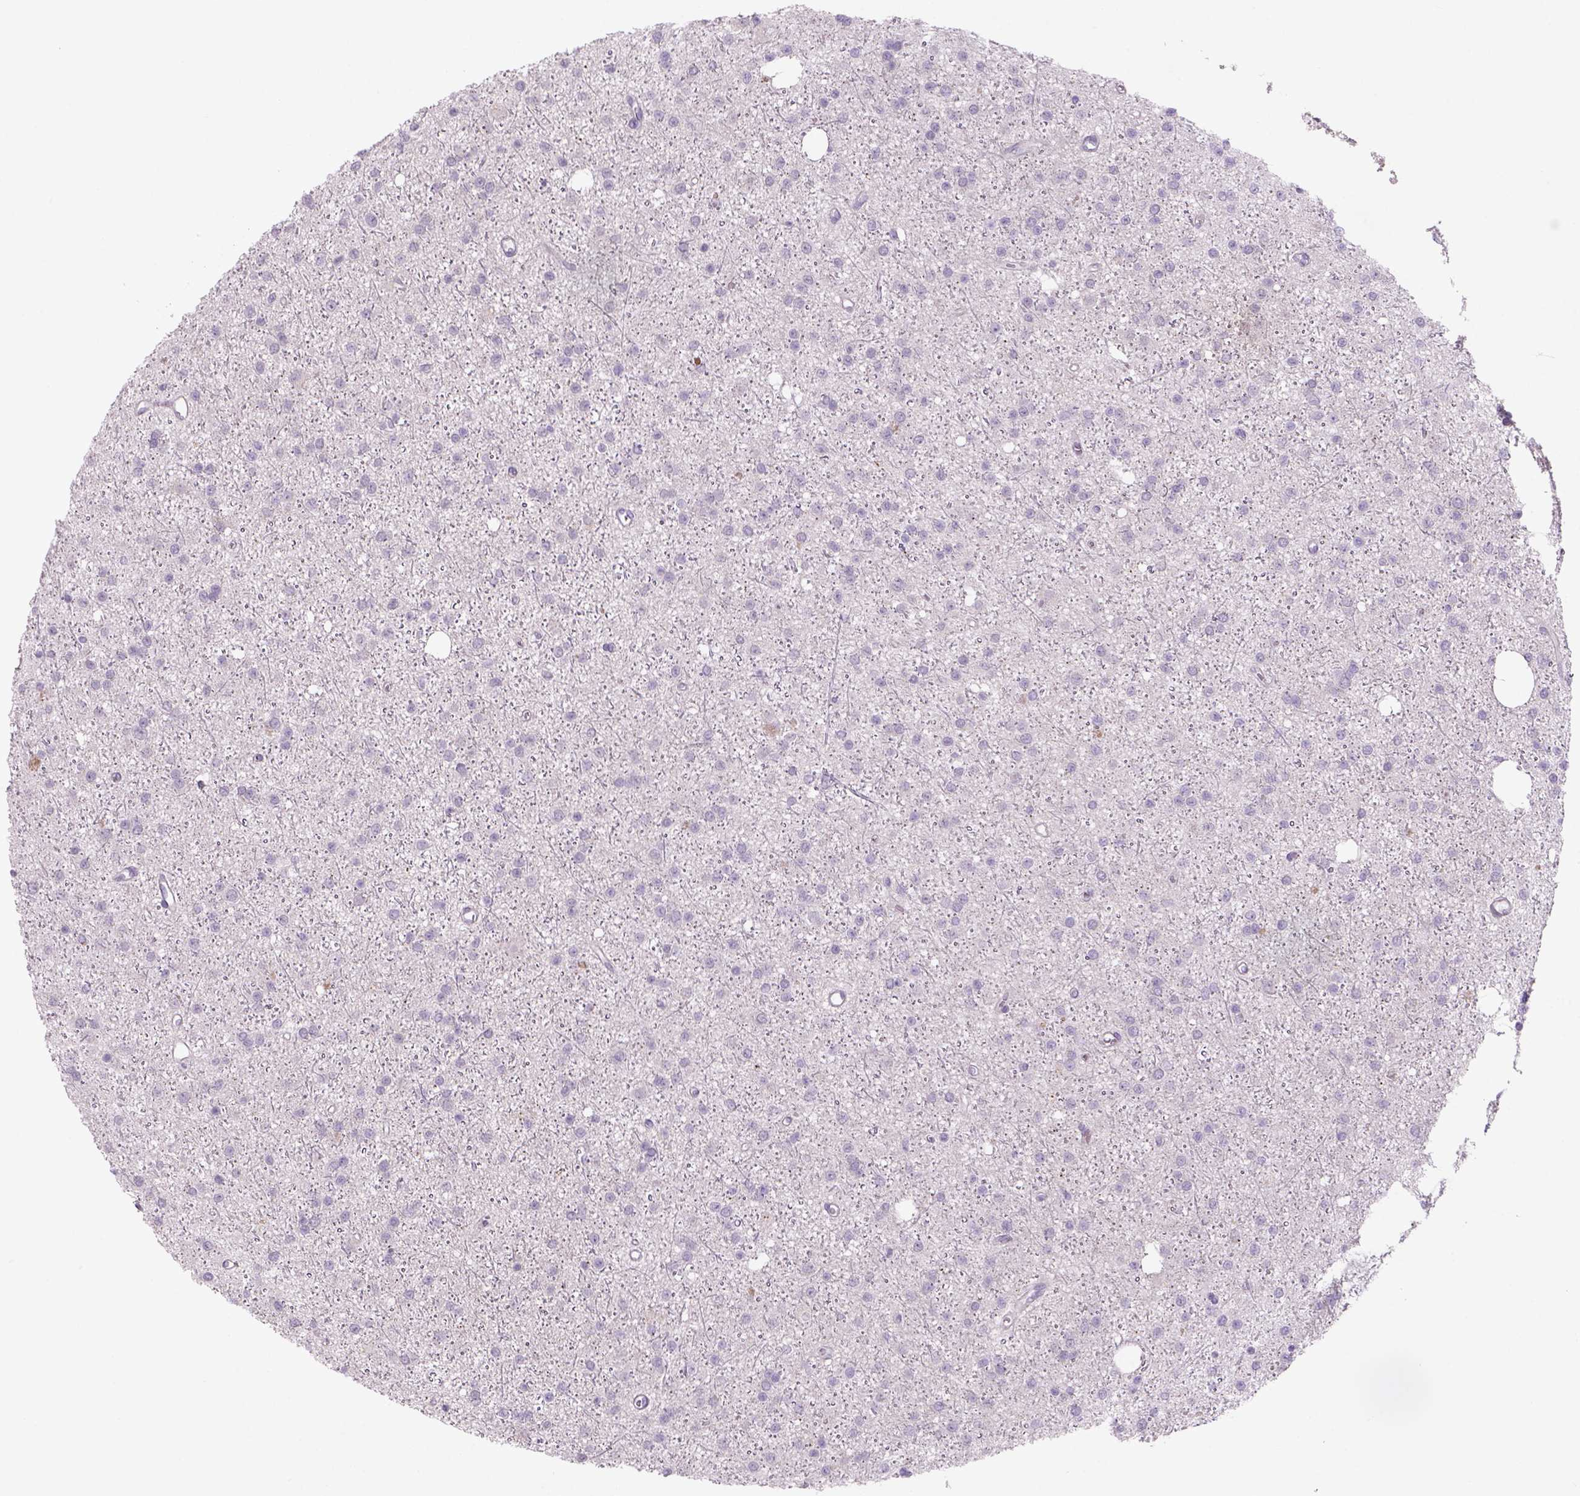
{"staining": {"intensity": "negative", "quantity": "none", "location": "none"}, "tissue": "glioma", "cell_type": "Tumor cells", "image_type": "cancer", "snomed": [{"axis": "morphology", "description": "Glioma, malignant, Low grade"}, {"axis": "topography", "description": "Brain"}], "caption": "Glioma stained for a protein using immunohistochemistry exhibits no expression tumor cells.", "gene": "ADGRV1", "patient": {"sex": "male", "age": 27}}